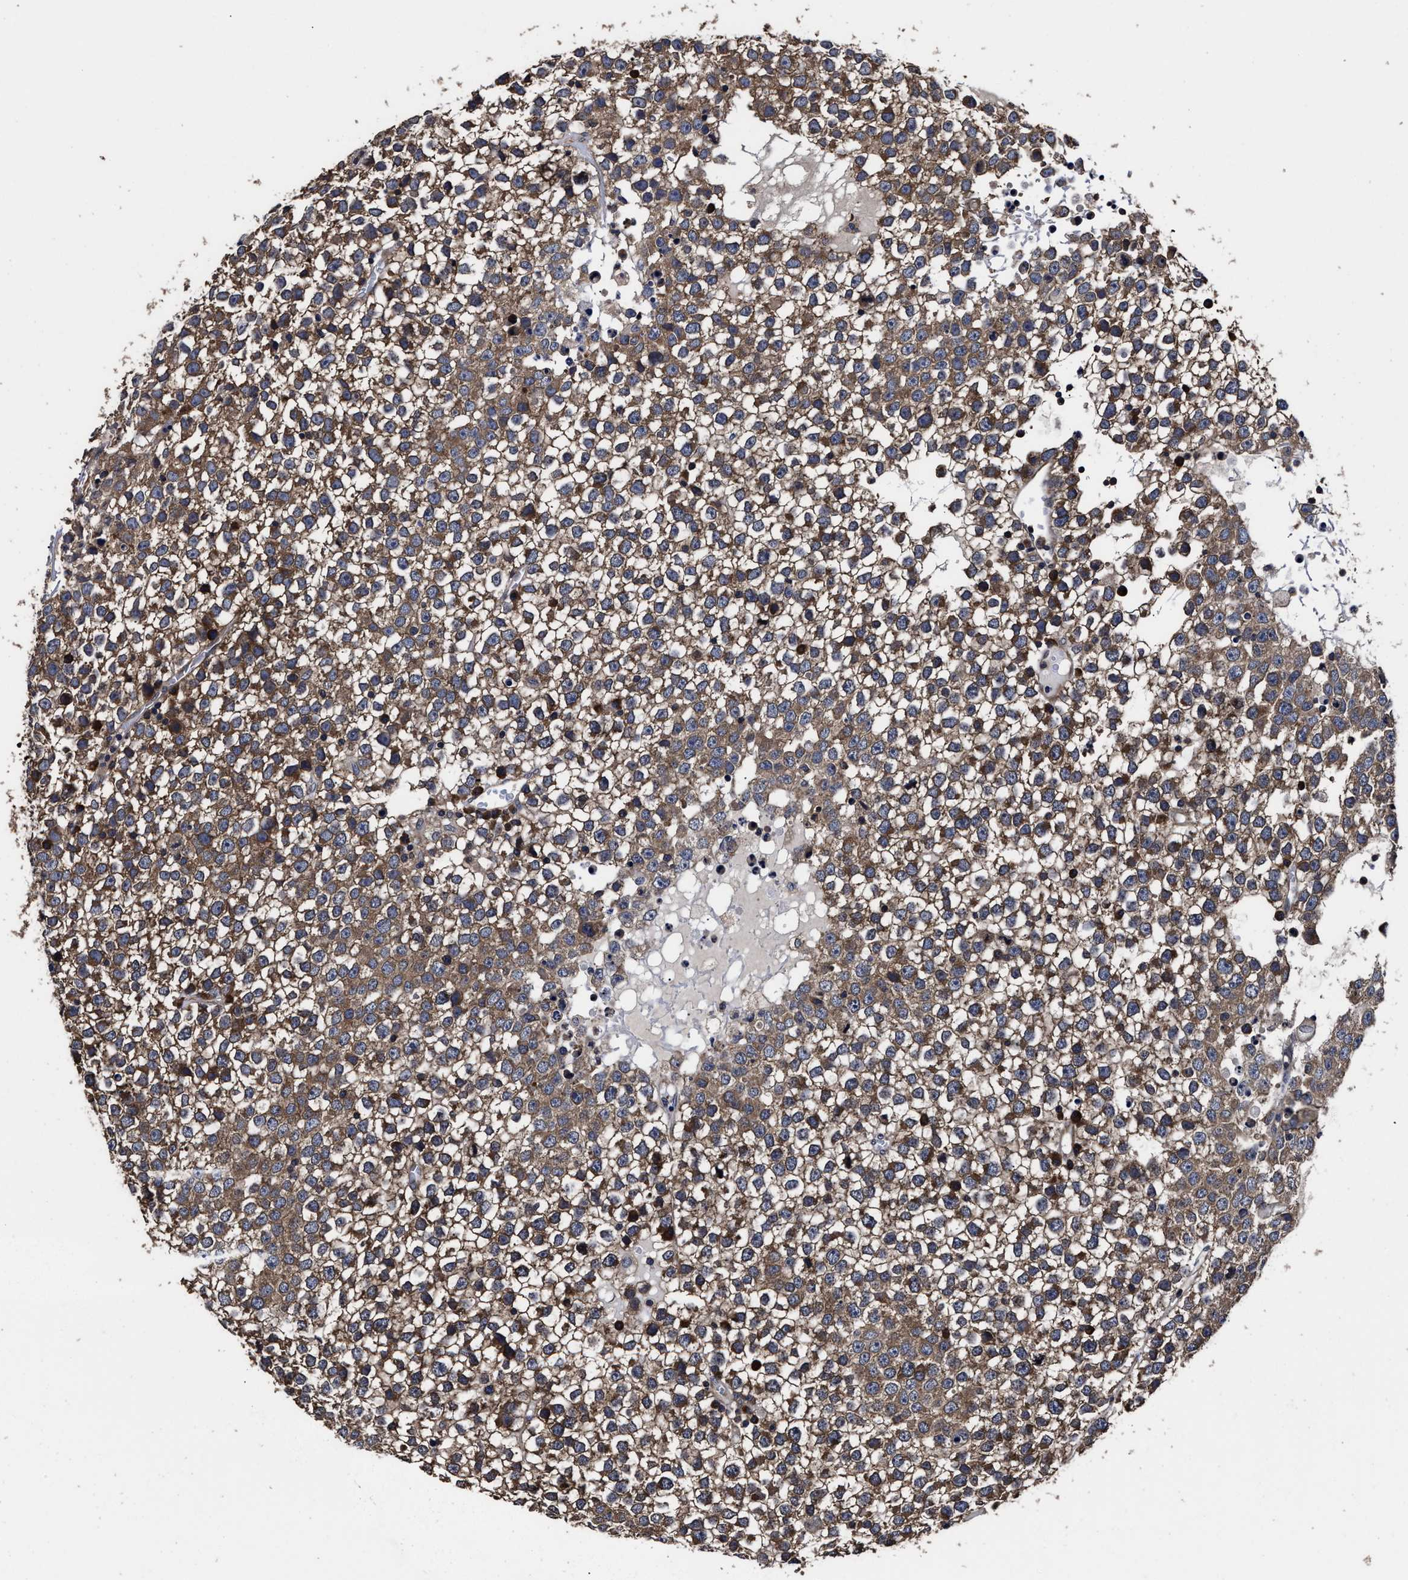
{"staining": {"intensity": "moderate", "quantity": ">75%", "location": "cytoplasmic/membranous"}, "tissue": "testis cancer", "cell_type": "Tumor cells", "image_type": "cancer", "snomed": [{"axis": "morphology", "description": "Seminoma, NOS"}, {"axis": "topography", "description": "Testis"}], "caption": "The immunohistochemical stain labels moderate cytoplasmic/membranous staining in tumor cells of testis seminoma tissue.", "gene": "AVEN", "patient": {"sex": "male", "age": 65}}